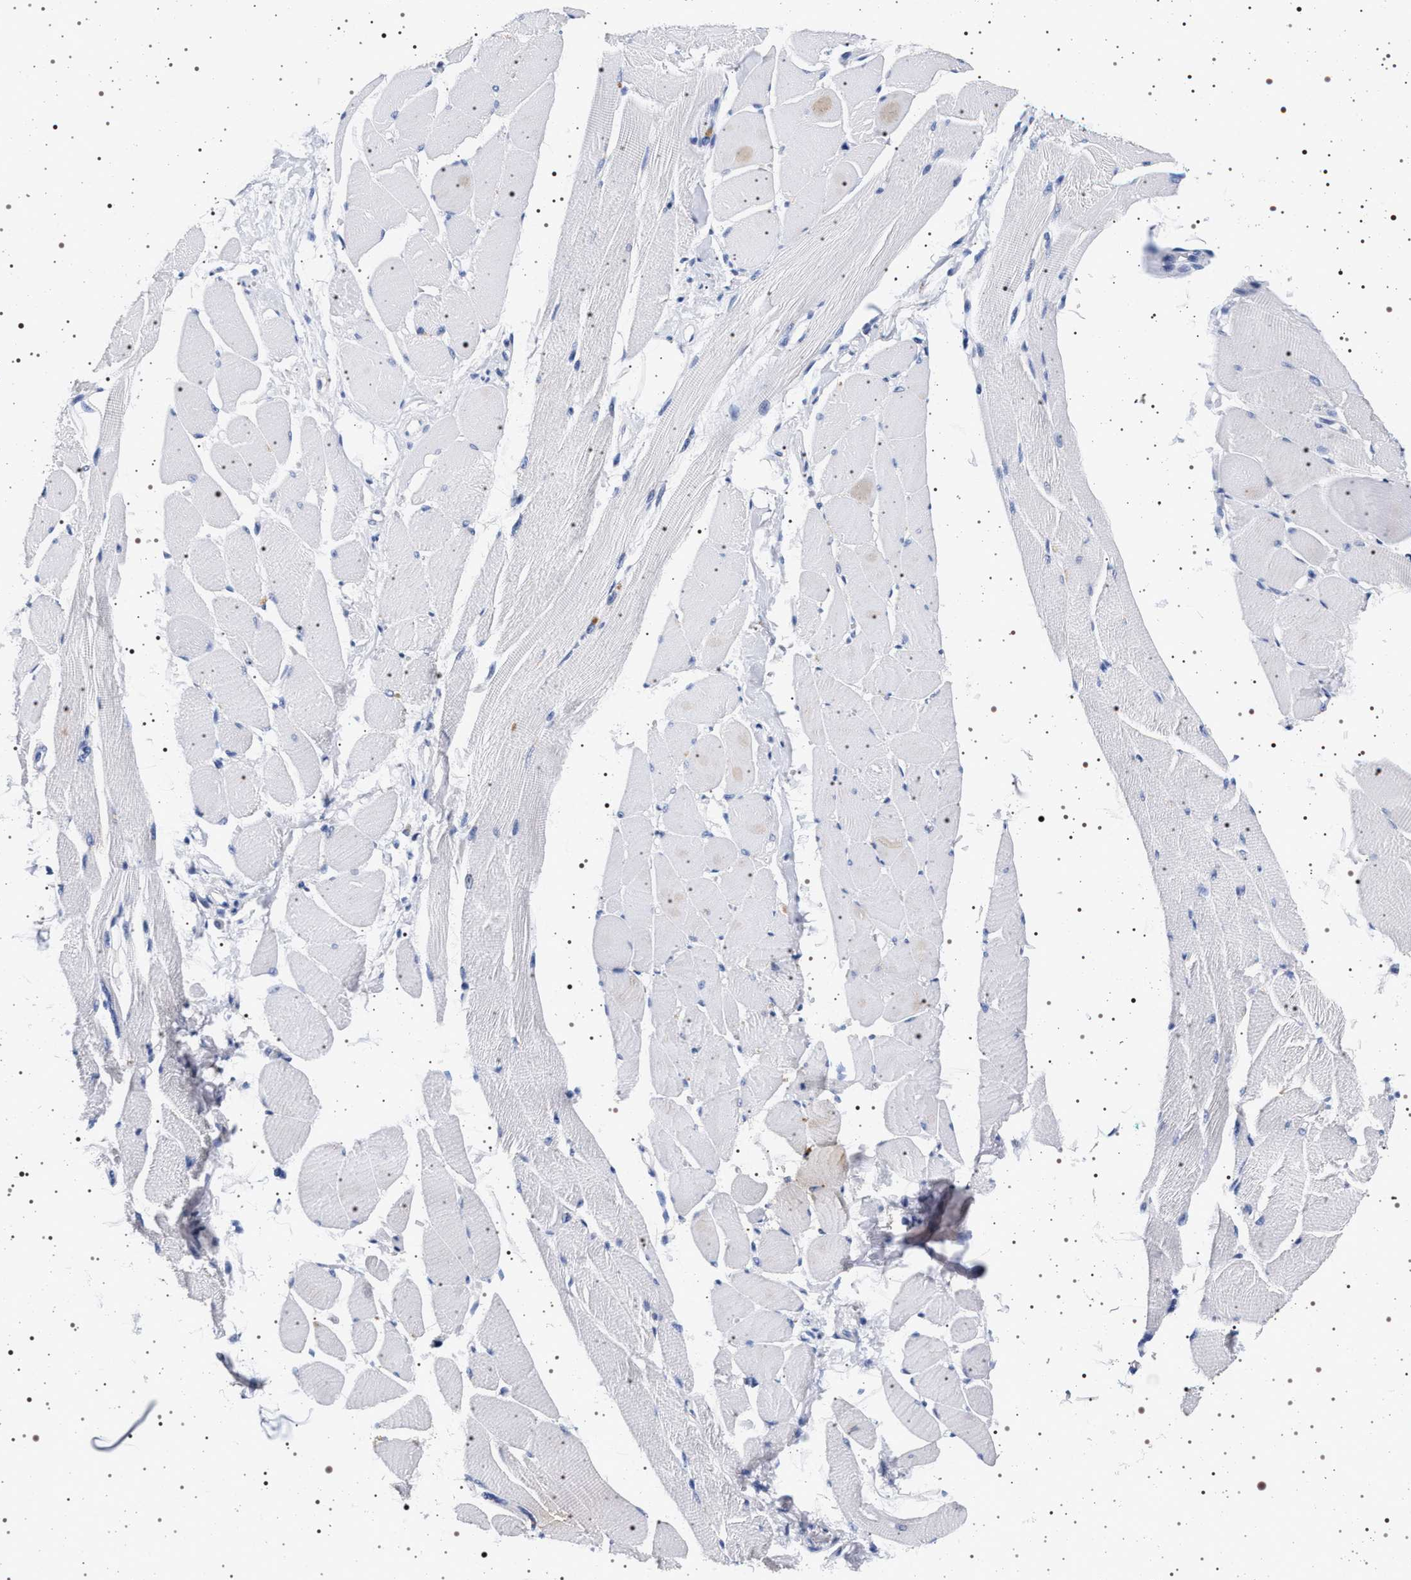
{"staining": {"intensity": "negative", "quantity": "none", "location": "none"}, "tissue": "skeletal muscle", "cell_type": "Myocytes", "image_type": "normal", "snomed": [{"axis": "morphology", "description": "Normal tissue, NOS"}, {"axis": "topography", "description": "Skeletal muscle"}, {"axis": "topography", "description": "Peripheral nerve tissue"}], "caption": "This is an IHC image of benign skeletal muscle. There is no expression in myocytes.", "gene": "MAPK10", "patient": {"sex": "female", "age": 84}}